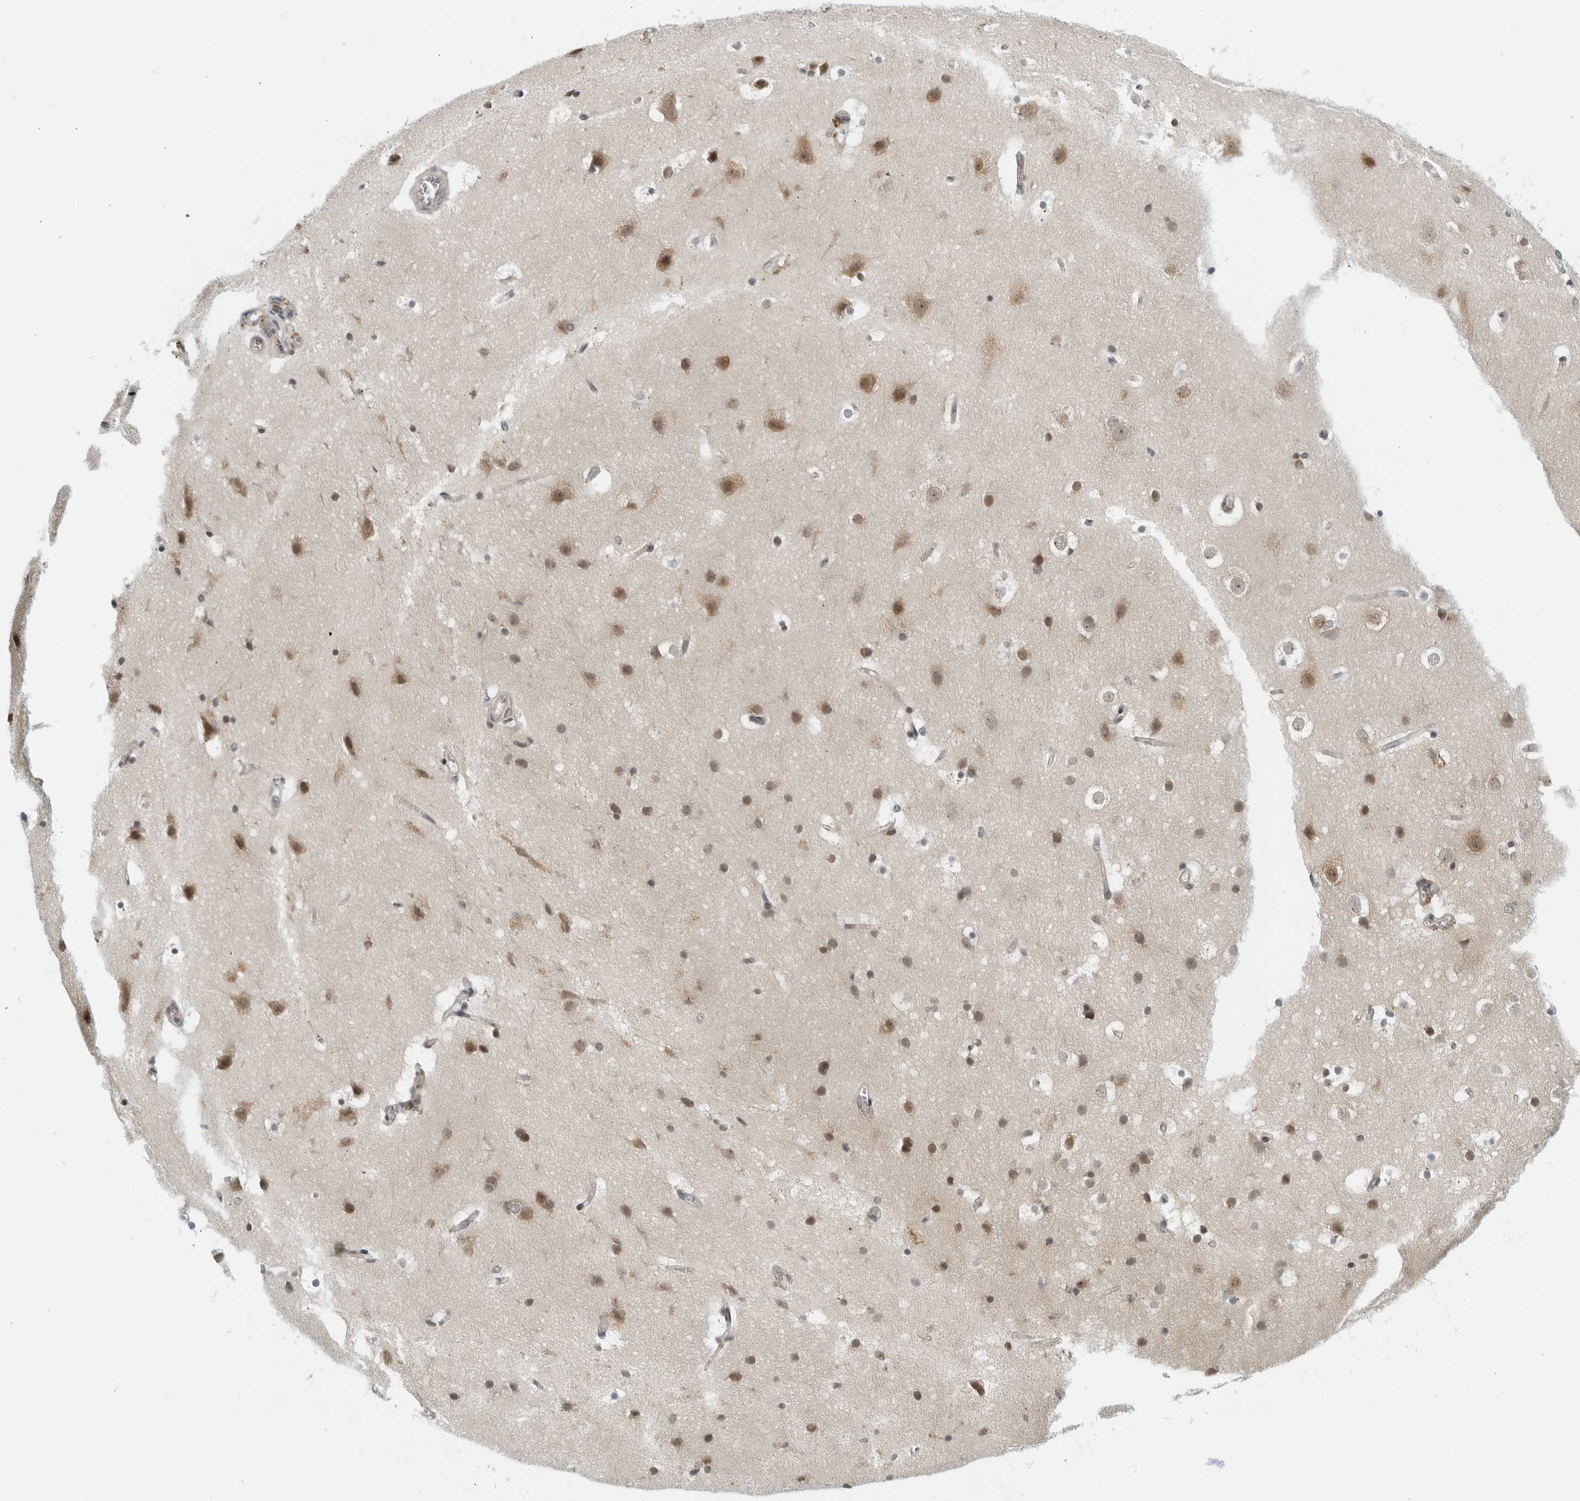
{"staining": {"intensity": "weak", "quantity": "25%-75%", "location": "cytoplasmic/membranous"}, "tissue": "cerebral cortex", "cell_type": "Endothelial cells", "image_type": "normal", "snomed": [{"axis": "morphology", "description": "Normal tissue, NOS"}, {"axis": "topography", "description": "Cerebral cortex"}], "caption": "Weak cytoplasmic/membranous expression is present in approximately 25%-75% of endothelial cells in benign cerebral cortex. The staining is performed using DAB brown chromogen to label protein expression. The nuclei are counter-stained blue using hematoxylin.", "gene": "RC3H1", "patient": {"sex": "male", "age": 54}}